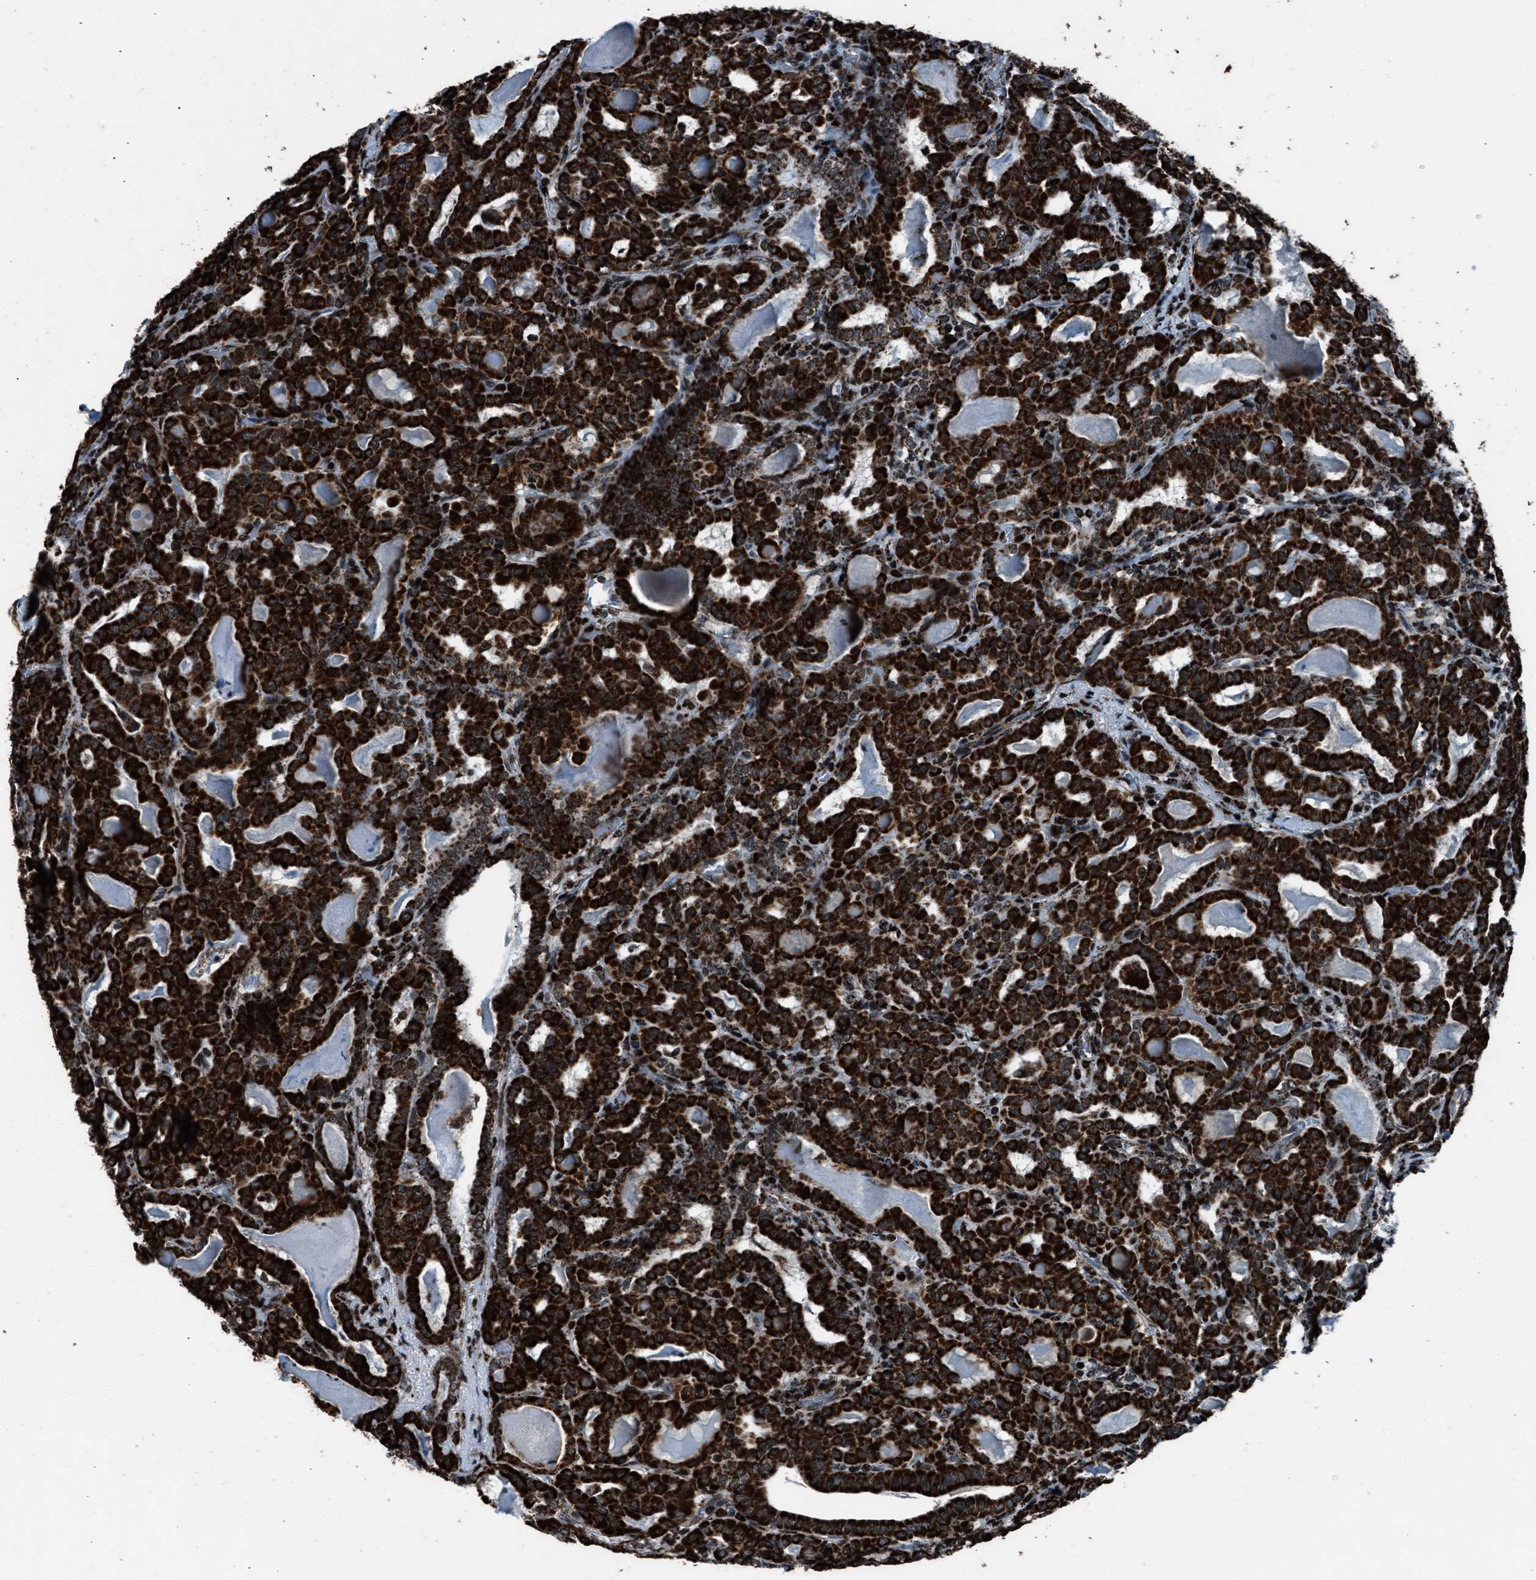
{"staining": {"intensity": "strong", "quantity": ">75%", "location": "cytoplasmic/membranous"}, "tissue": "thyroid cancer", "cell_type": "Tumor cells", "image_type": "cancer", "snomed": [{"axis": "morphology", "description": "Papillary adenocarcinoma, NOS"}, {"axis": "topography", "description": "Thyroid gland"}], "caption": "Thyroid cancer tissue reveals strong cytoplasmic/membranous expression in about >75% of tumor cells, visualized by immunohistochemistry. (DAB (3,3'-diaminobenzidine) IHC, brown staining for protein, blue staining for nuclei).", "gene": "MORC3", "patient": {"sex": "female", "age": 42}}